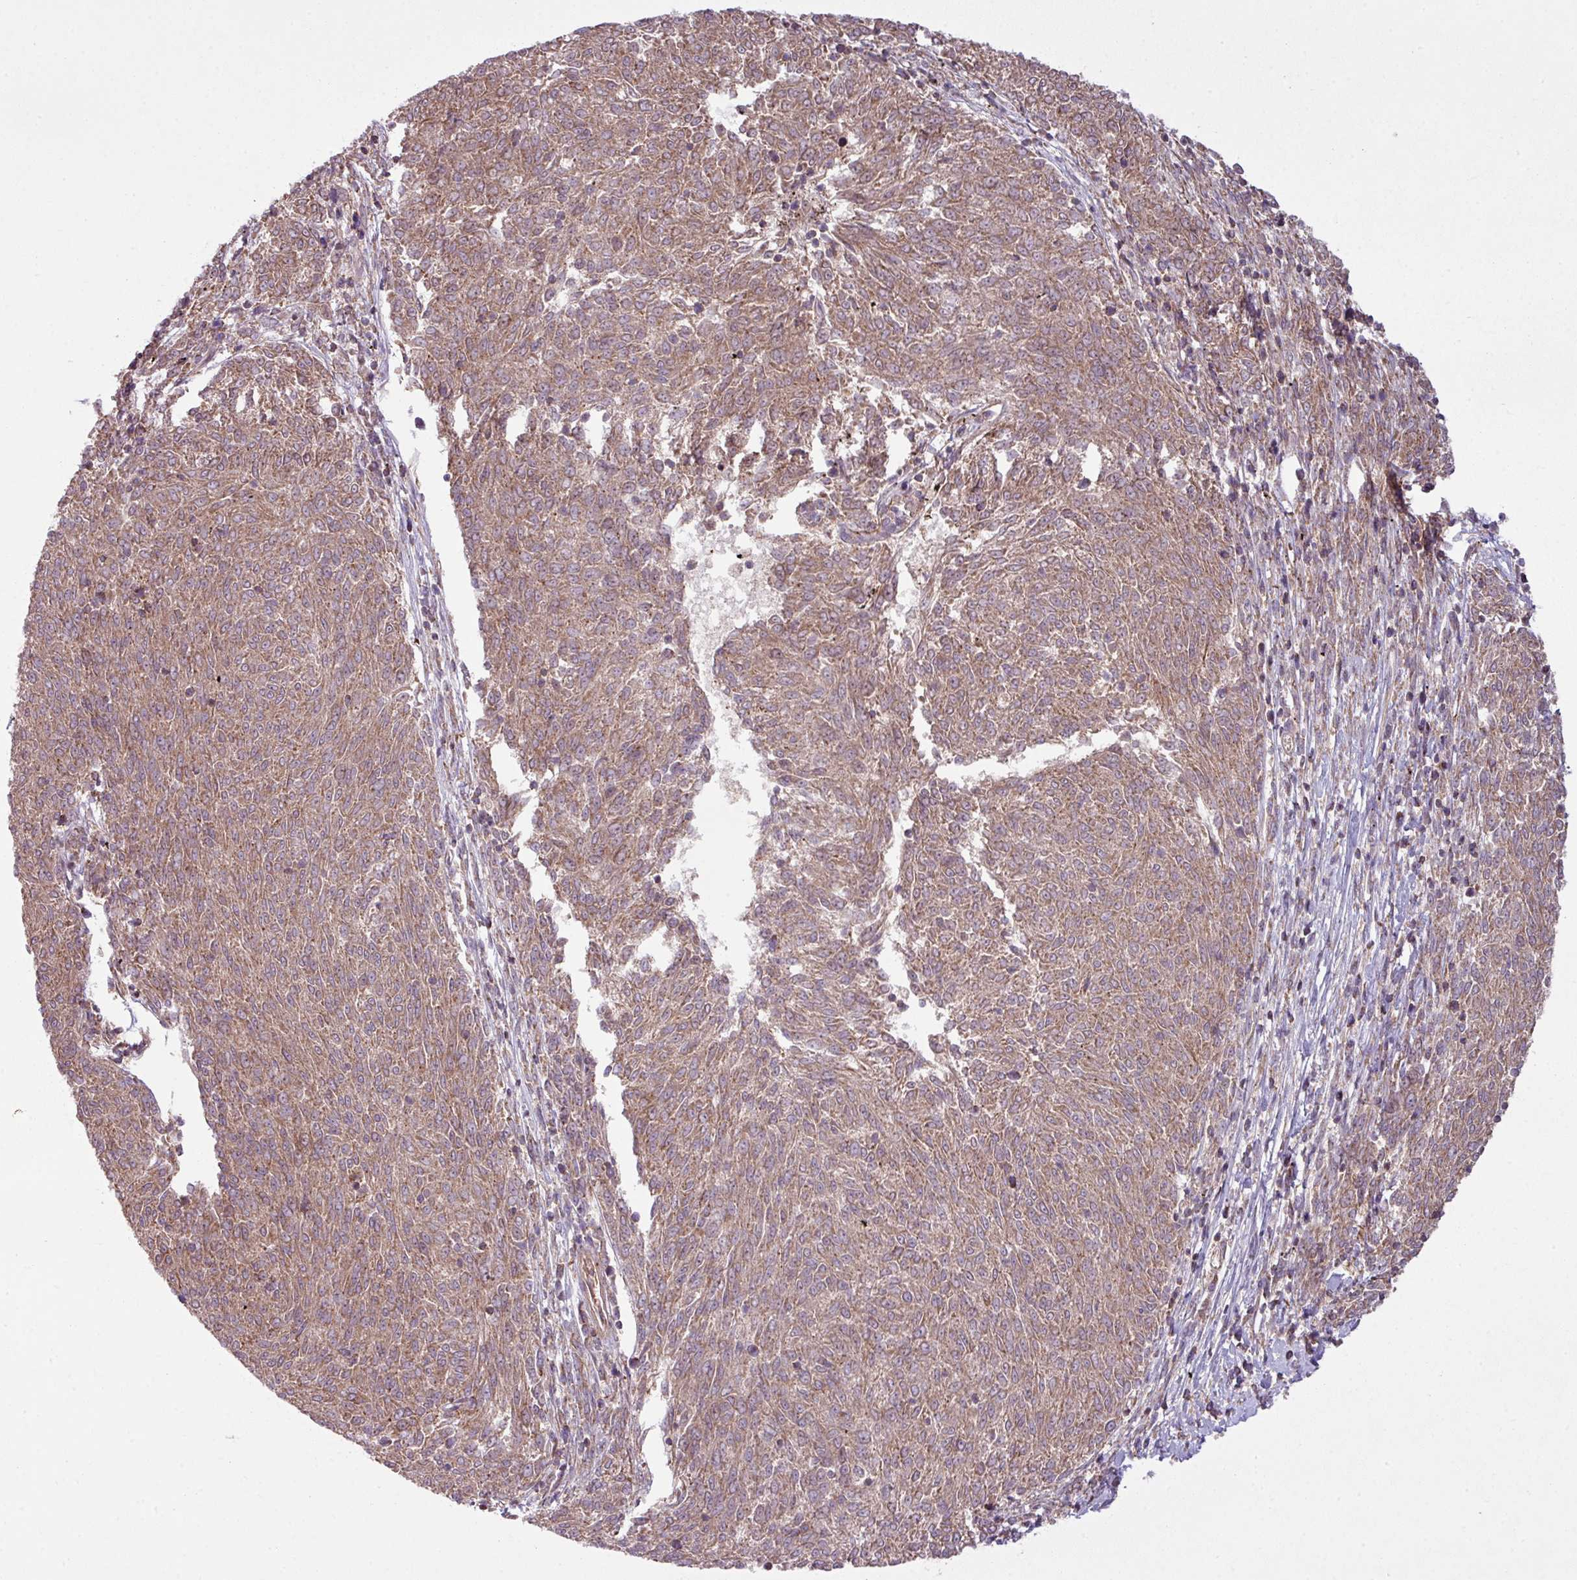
{"staining": {"intensity": "moderate", "quantity": ">75%", "location": "cytoplasmic/membranous"}, "tissue": "melanoma", "cell_type": "Tumor cells", "image_type": "cancer", "snomed": [{"axis": "morphology", "description": "Malignant melanoma, NOS"}, {"axis": "topography", "description": "Skin"}], "caption": "About >75% of tumor cells in human malignant melanoma show moderate cytoplasmic/membranous protein expression as visualized by brown immunohistochemical staining.", "gene": "ZC2HC1C", "patient": {"sex": "female", "age": 72}}